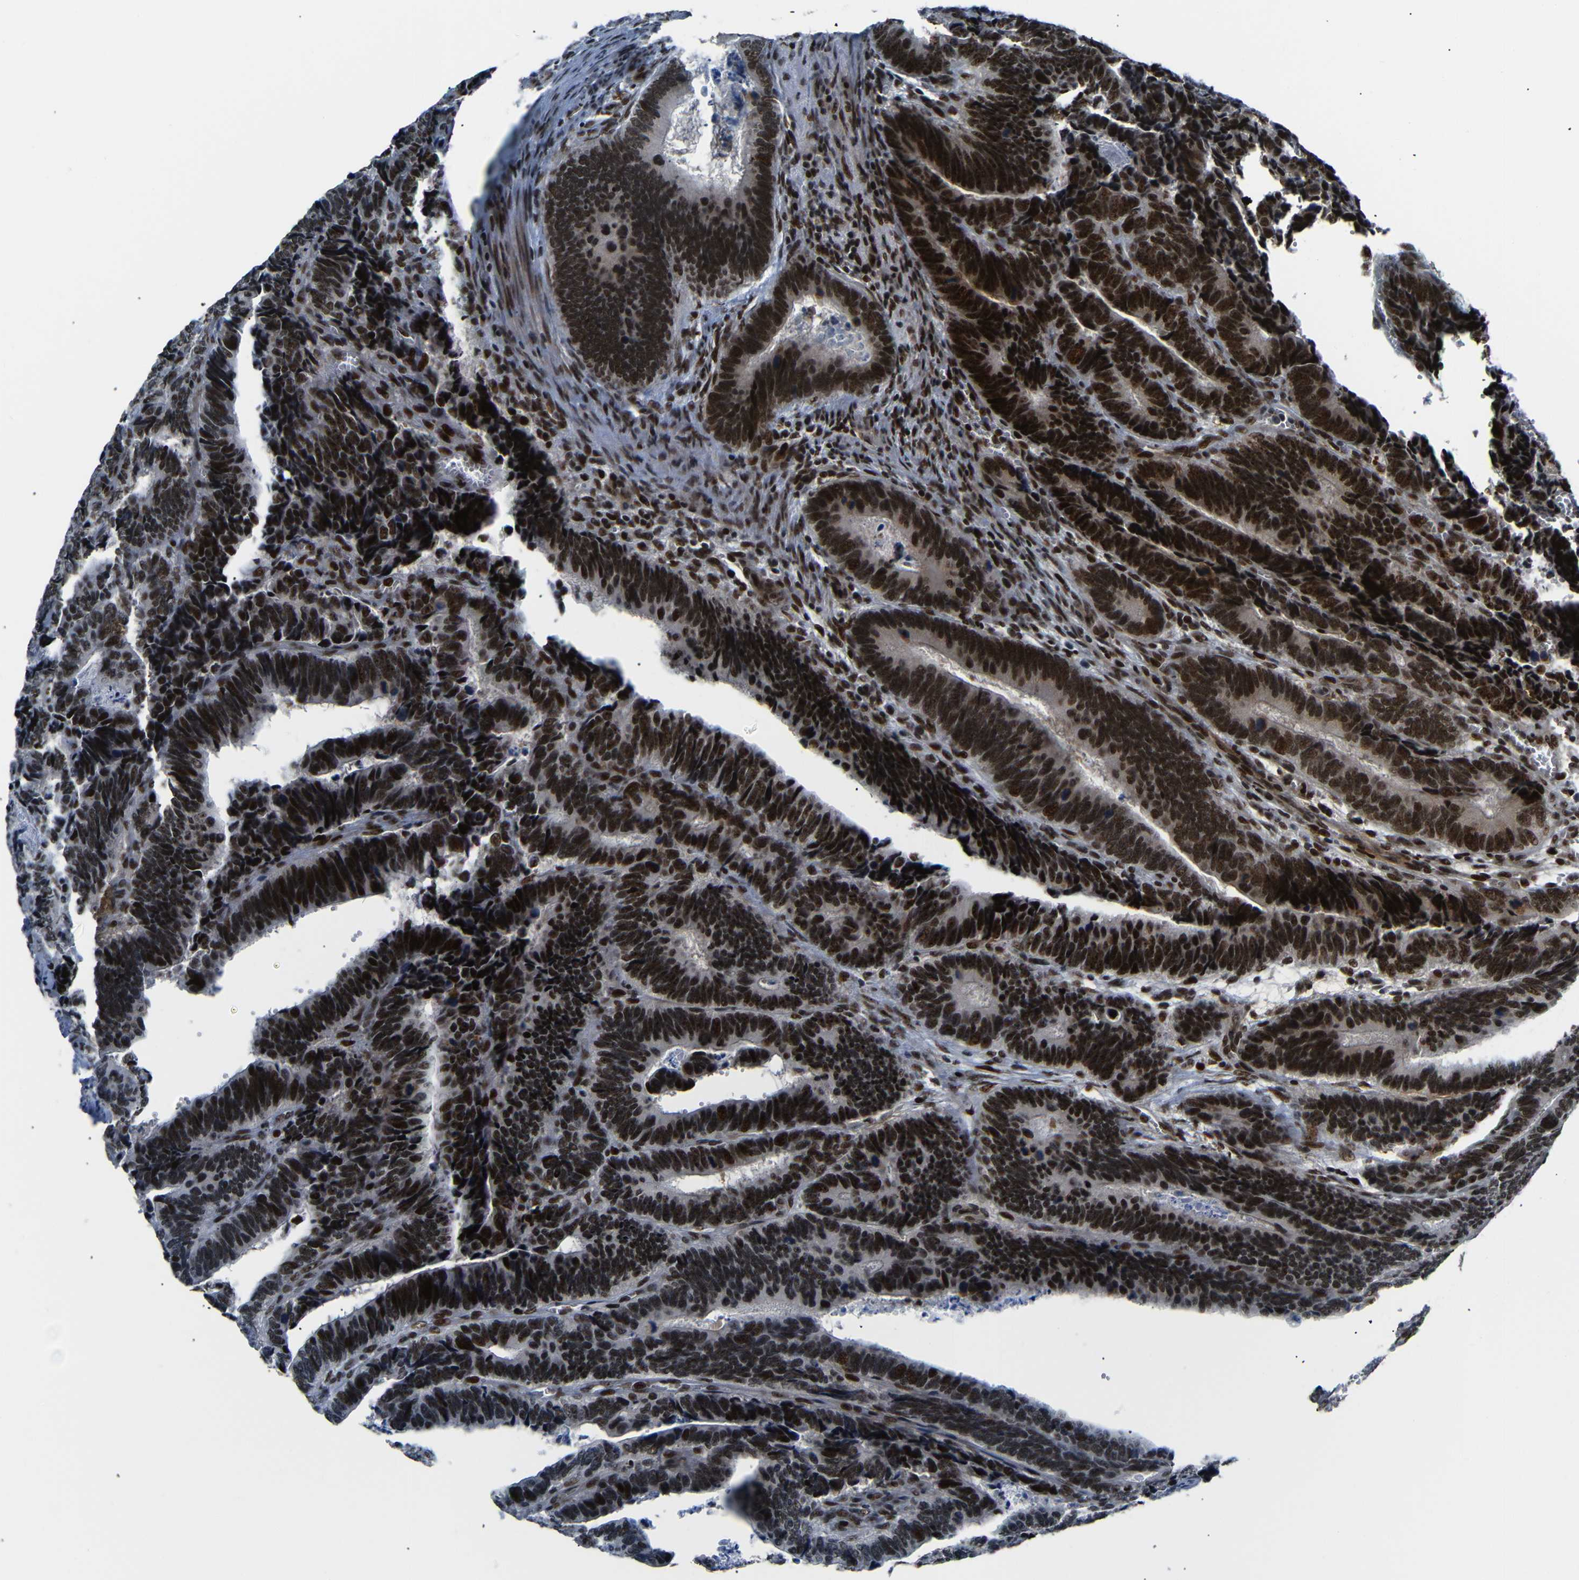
{"staining": {"intensity": "strong", "quantity": ">75%", "location": "nuclear"}, "tissue": "colorectal cancer", "cell_type": "Tumor cells", "image_type": "cancer", "snomed": [{"axis": "morphology", "description": "Adenocarcinoma, NOS"}, {"axis": "topography", "description": "Colon"}], "caption": "Colorectal adenocarcinoma was stained to show a protein in brown. There is high levels of strong nuclear positivity in approximately >75% of tumor cells.", "gene": "SETDB2", "patient": {"sex": "male", "age": 72}}